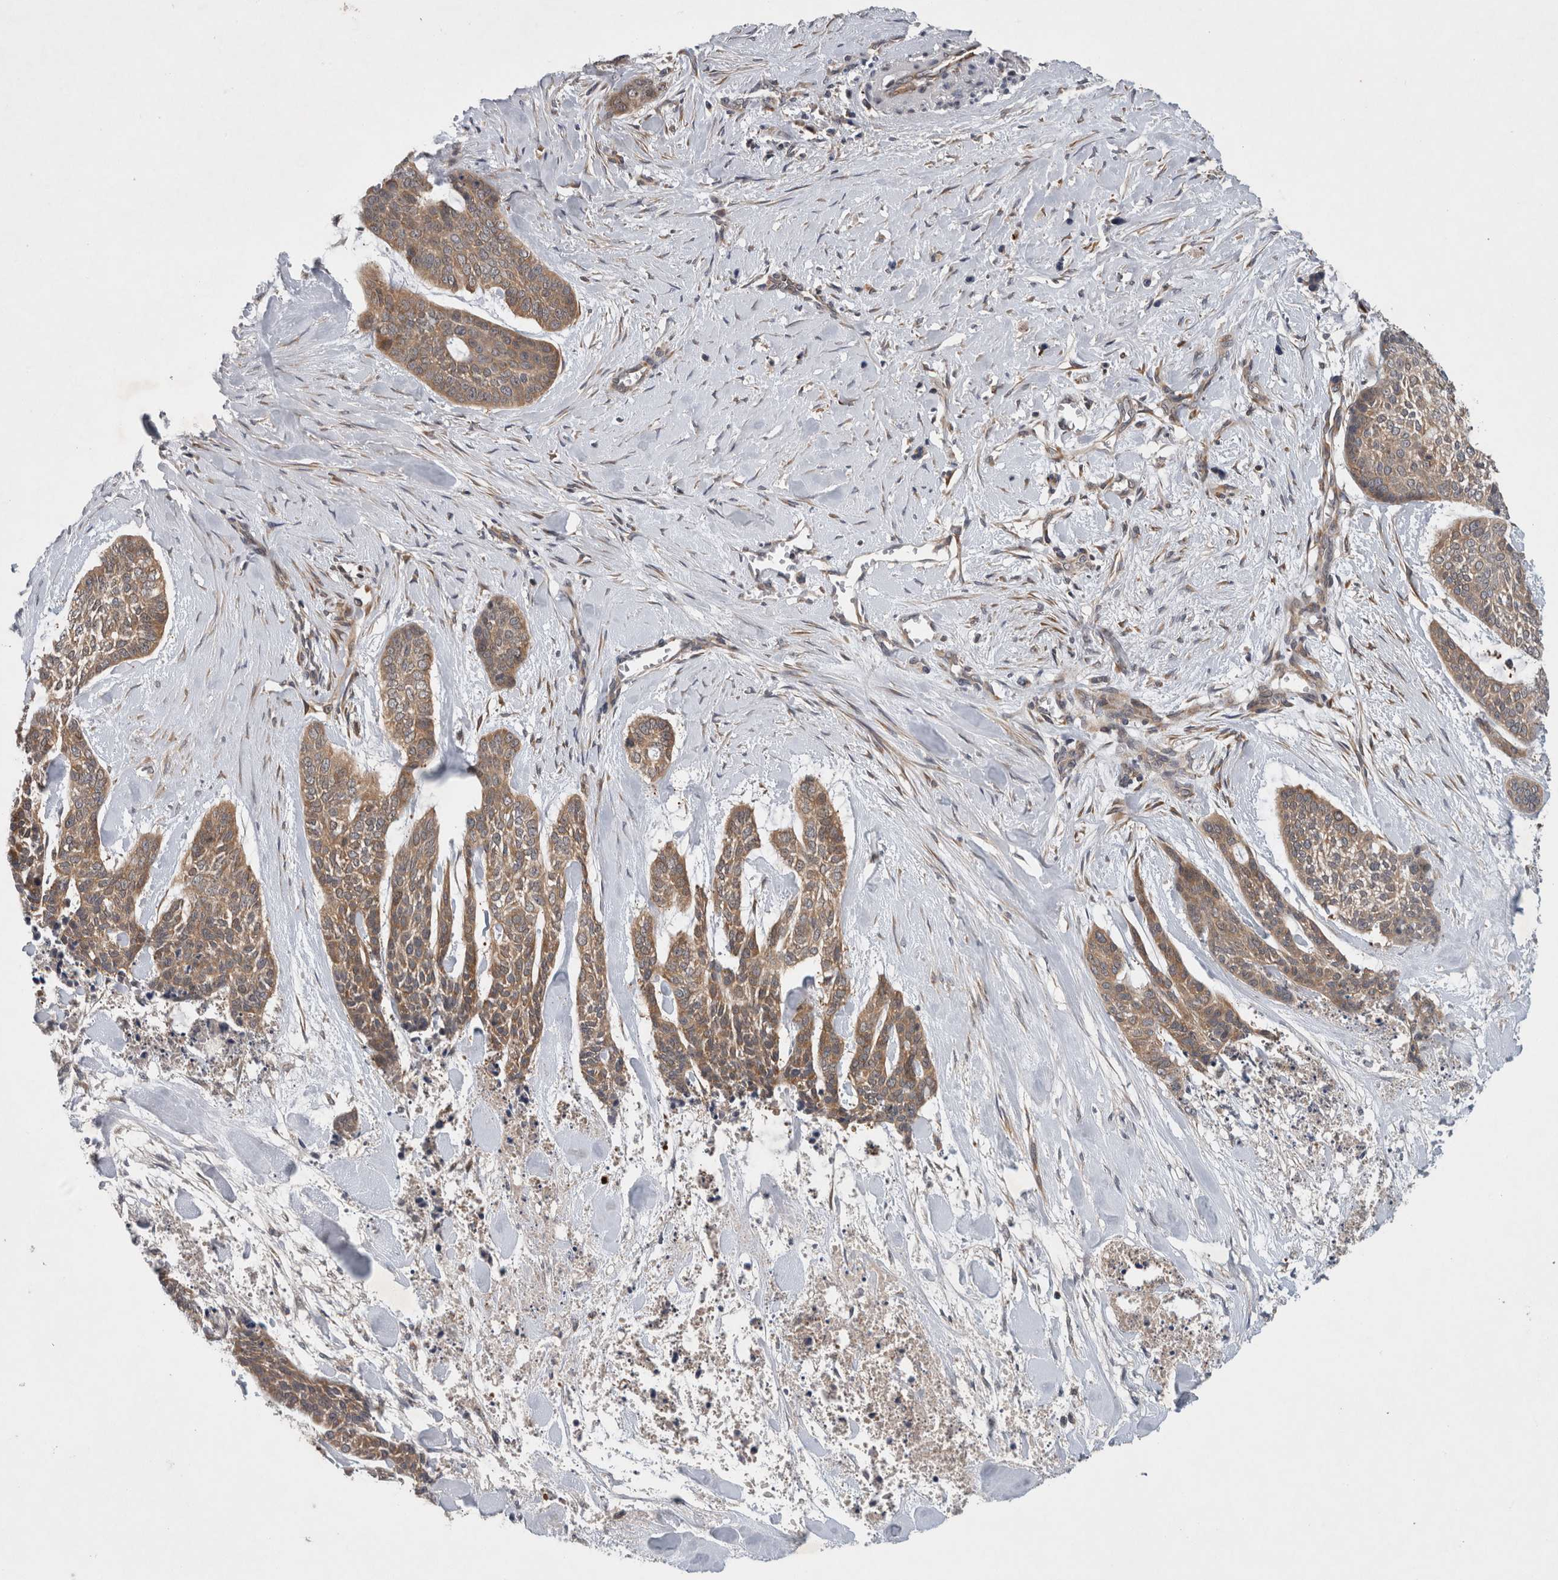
{"staining": {"intensity": "moderate", "quantity": ">75%", "location": "cytoplasmic/membranous"}, "tissue": "skin cancer", "cell_type": "Tumor cells", "image_type": "cancer", "snomed": [{"axis": "morphology", "description": "Basal cell carcinoma"}, {"axis": "topography", "description": "Skin"}], "caption": "This is a micrograph of immunohistochemistry staining of skin basal cell carcinoma, which shows moderate expression in the cytoplasmic/membranous of tumor cells.", "gene": "PDCD2", "patient": {"sex": "female", "age": 64}}